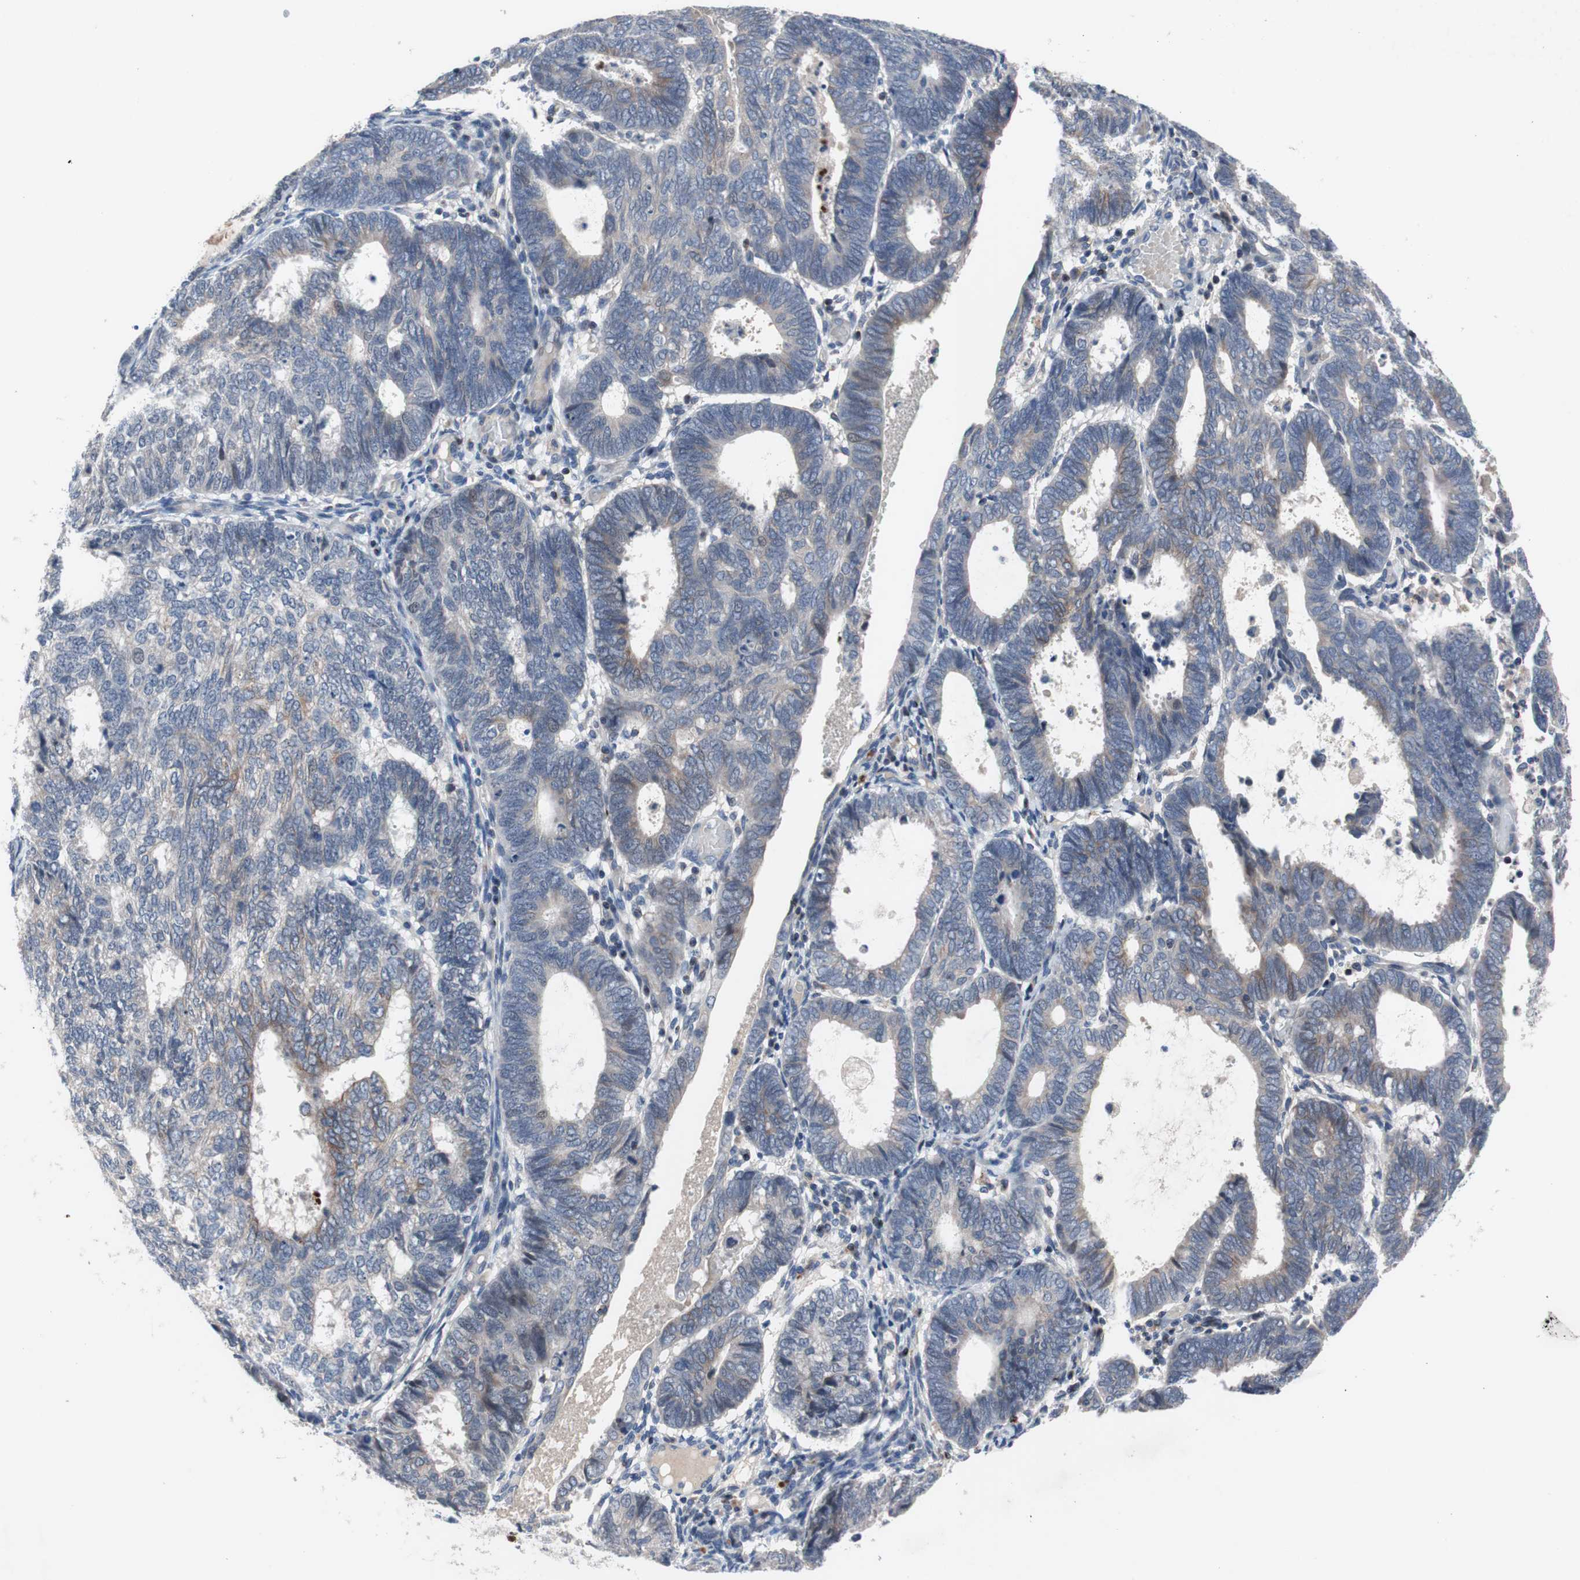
{"staining": {"intensity": "weak", "quantity": "<25%", "location": "cytoplasmic/membranous"}, "tissue": "endometrial cancer", "cell_type": "Tumor cells", "image_type": "cancer", "snomed": [{"axis": "morphology", "description": "Adenocarcinoma, NOS"}, {"axis": "topography", "description": "Uterus"}], "caption": "This image is of endometrial cancer (adenocarcinoma) stained with IHC to label a protein in brown with the nuclei are counter-stained blue. There is no expression in tumor cells. Brightfield microscopy of immunohistochemistry (IHC) stained with DAB (3,3'-diaminobenzidine) (brown) and hematoxylin (blue), captured at high magnification.", "gene": "MUTYH", "patient": {"sex": "female", "age": 60}}